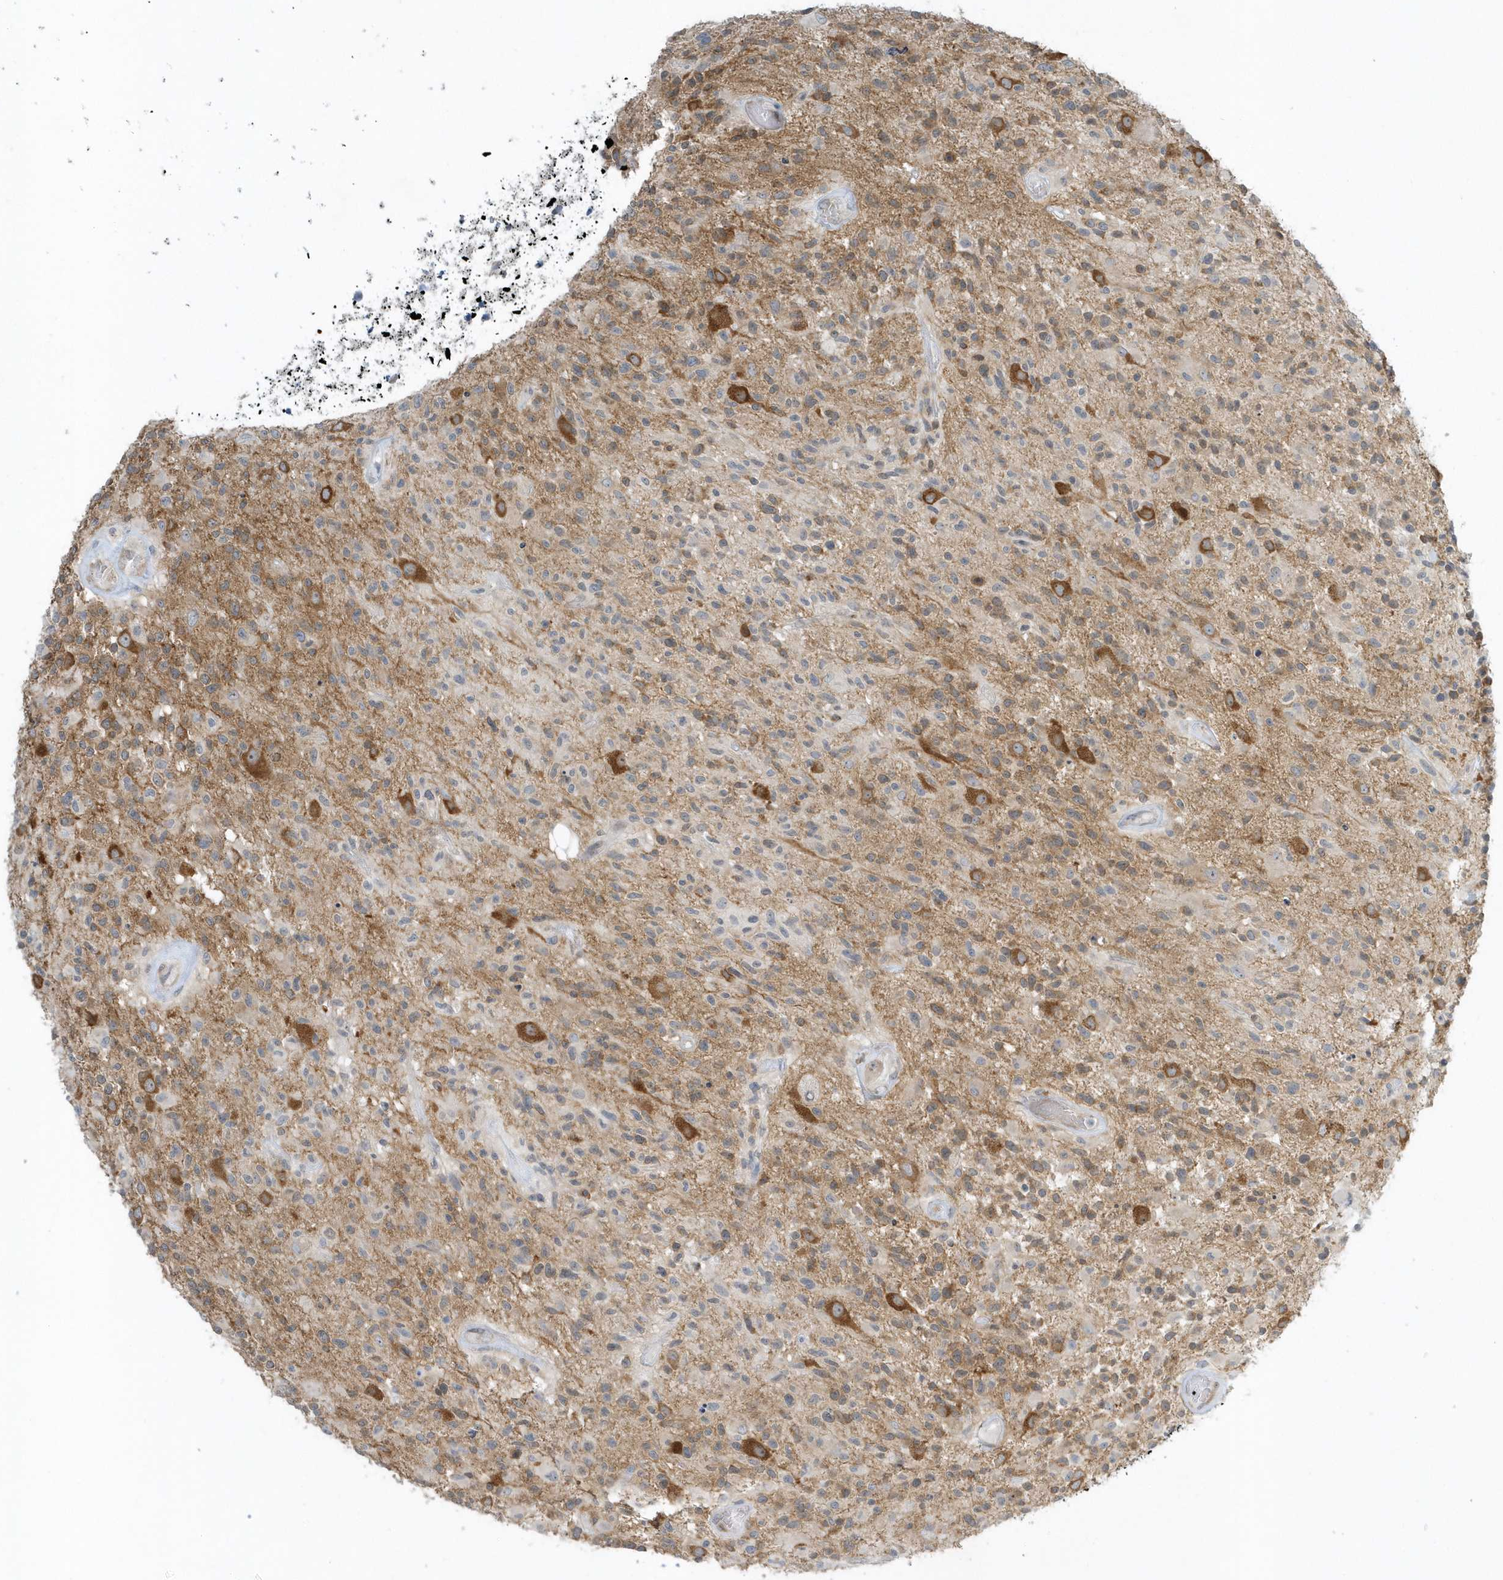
{"staining": {"intensity": "moderate", "quantity": "25%-75%", "location": "cytoplasmic/membranous"}, "tissue": "glioma", "cell_type": "Tumor cells", "image_type": "cancer", "snomed": [{"axis": "morphology", "description": "Glioma, malignant, High grade"}, {"axis": "morphology", "description": "Glioblastoma, NOS"}, {"axis": "topography", "description": "Brain"}], "caption": "A high-resolution micrograph shows immunohistochemistry staining of glioblastoma, which demonstrates moderate cytoplasmic/membranous positivity in approximately 25%-75% of tumor cells.", "gene": "SCN3A", "patient": {"sex": "male", "age": 60}}